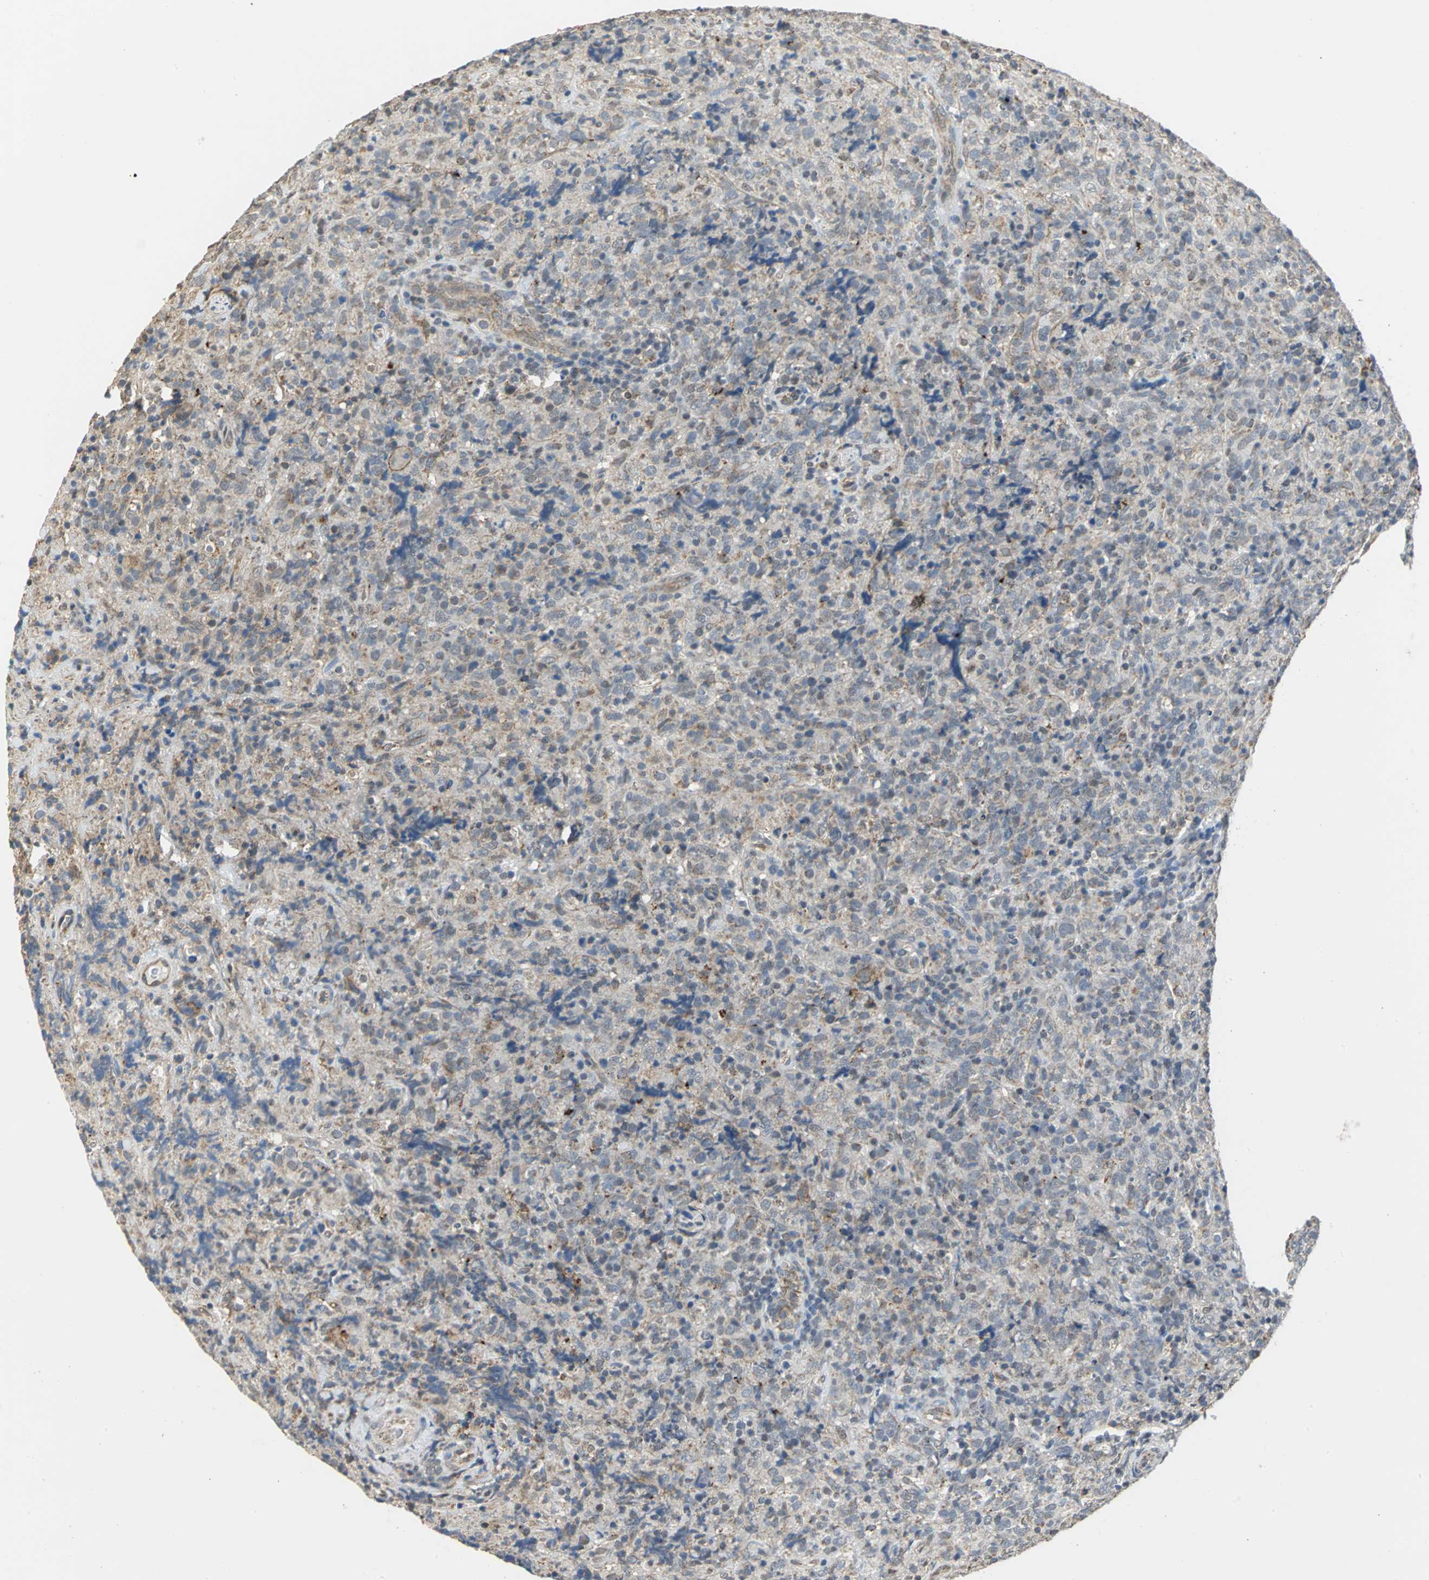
{"staining": {"intensity": "weak", "quantity": ">75%", "location": "cytoplasmic/membranous"}, "tissue": "lymphoma", "cell_type": "Tumor cells", "image_type": "cancer", "snomed": [{"axis": "morphology", "description": "Malignant lymphoma, non-Hodgkin's type, High grade"}, {"axis": "topography", "description": "Tonsil"}], "caption": "High-grade malignant lymphoma, non-Hodgkin's type was stained to show a protein in brown. There is low levels of weak cytoplasmic/membranous staining in about >75% of tumor cells.", "gene": "NDUFB5", "patient": {"sex": "female", "age": 36}}